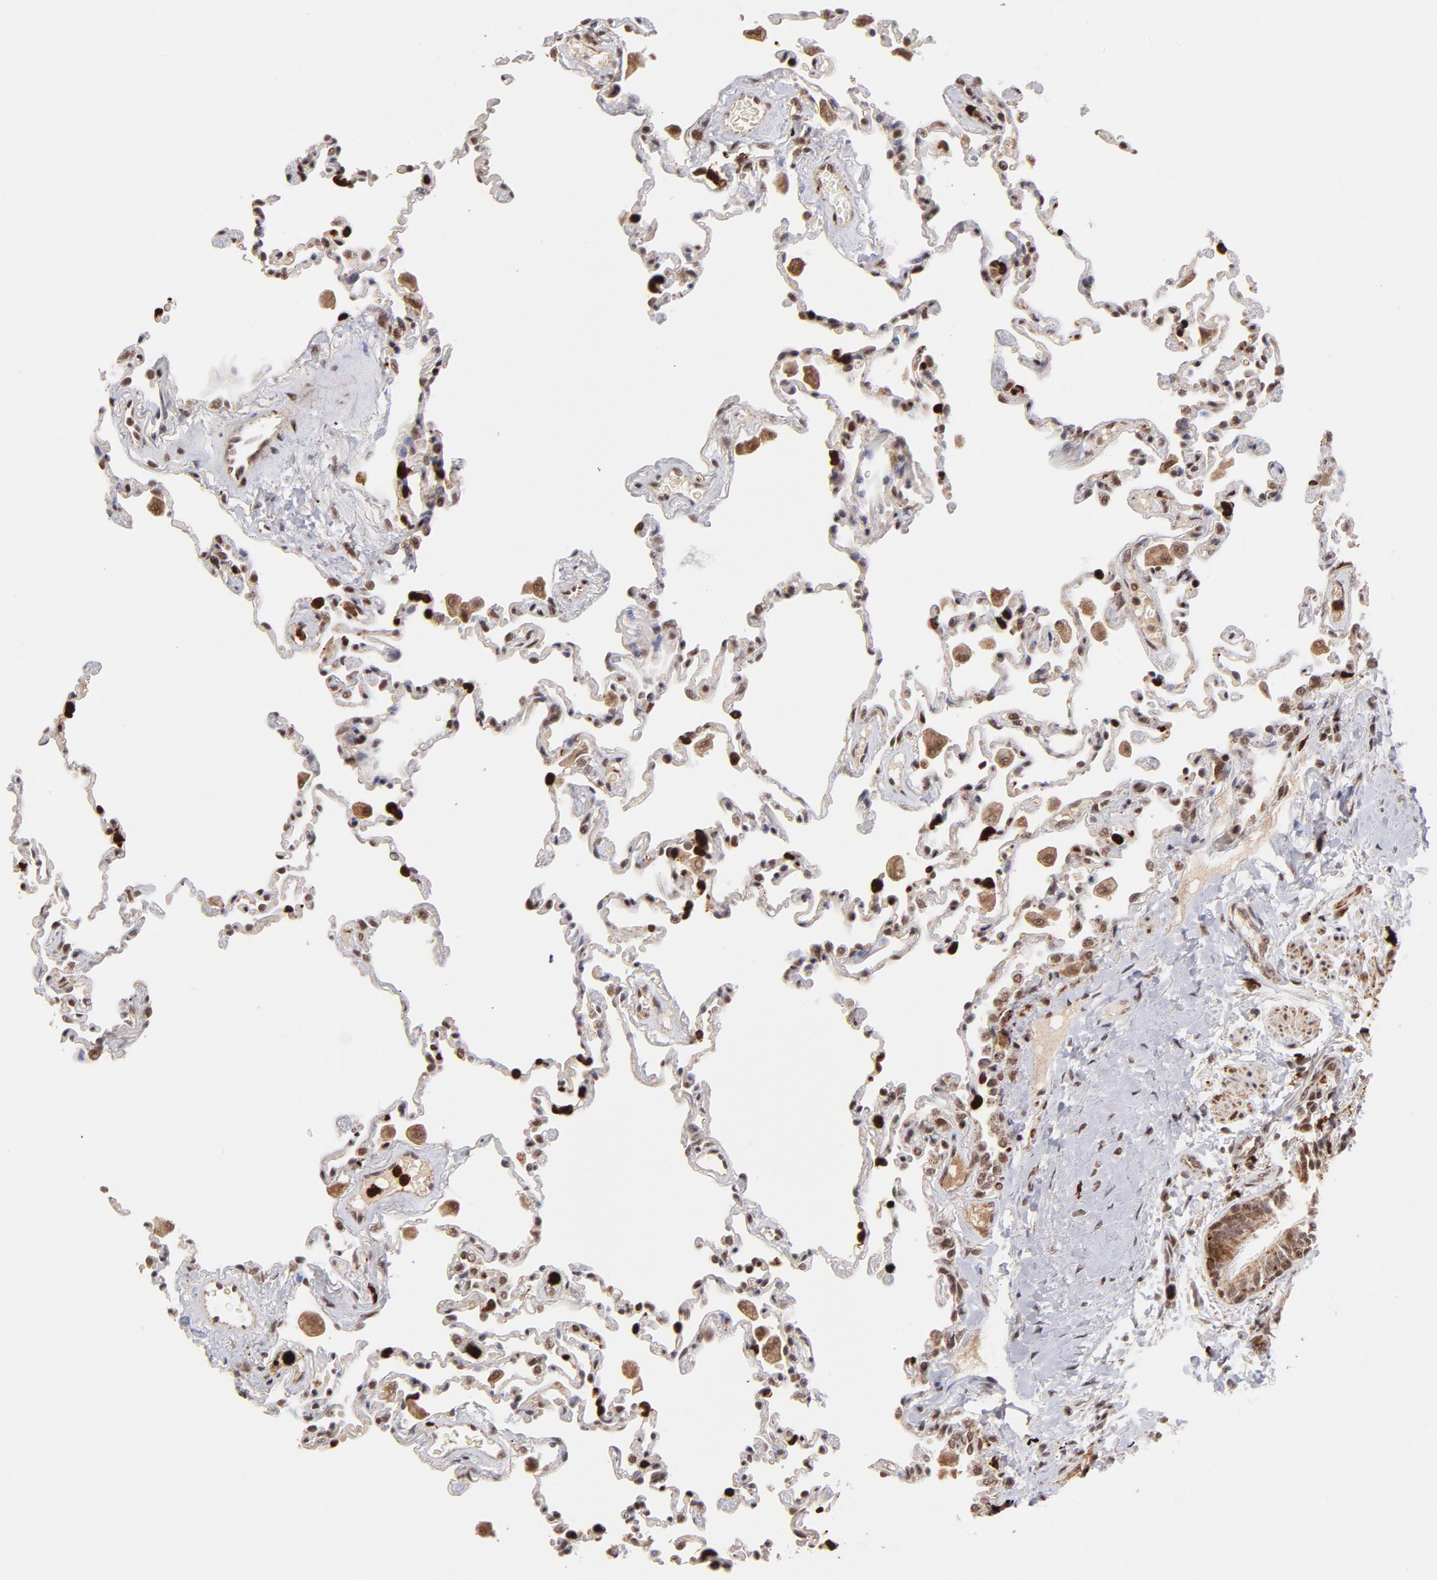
{"staining": {"intensity": "moderate", "quantity": ">75%", "location": "cytoplasmic/membranous,nuclear"}, "tissue": "lung", "cell_type": "Alveolar cells", "image_type": "normal", "snomed": [{"axis": "morphology", "description": "Normal tissue, NOS"}, {"axis": "topography", "description": "Lung"}], "caption": "IHC micrograph of benign lung: human lung stained using immunohistochemistry (IHC) displays medium levels of moderate protein expression localized specifically in the cytoplasmic/membranous,nuclear of alveolar cells, appearing as a cytoplasmic/membranous,nuclear brown color.", "gene": "ZFX", "patient": {"sex": "male", "age": 59}}